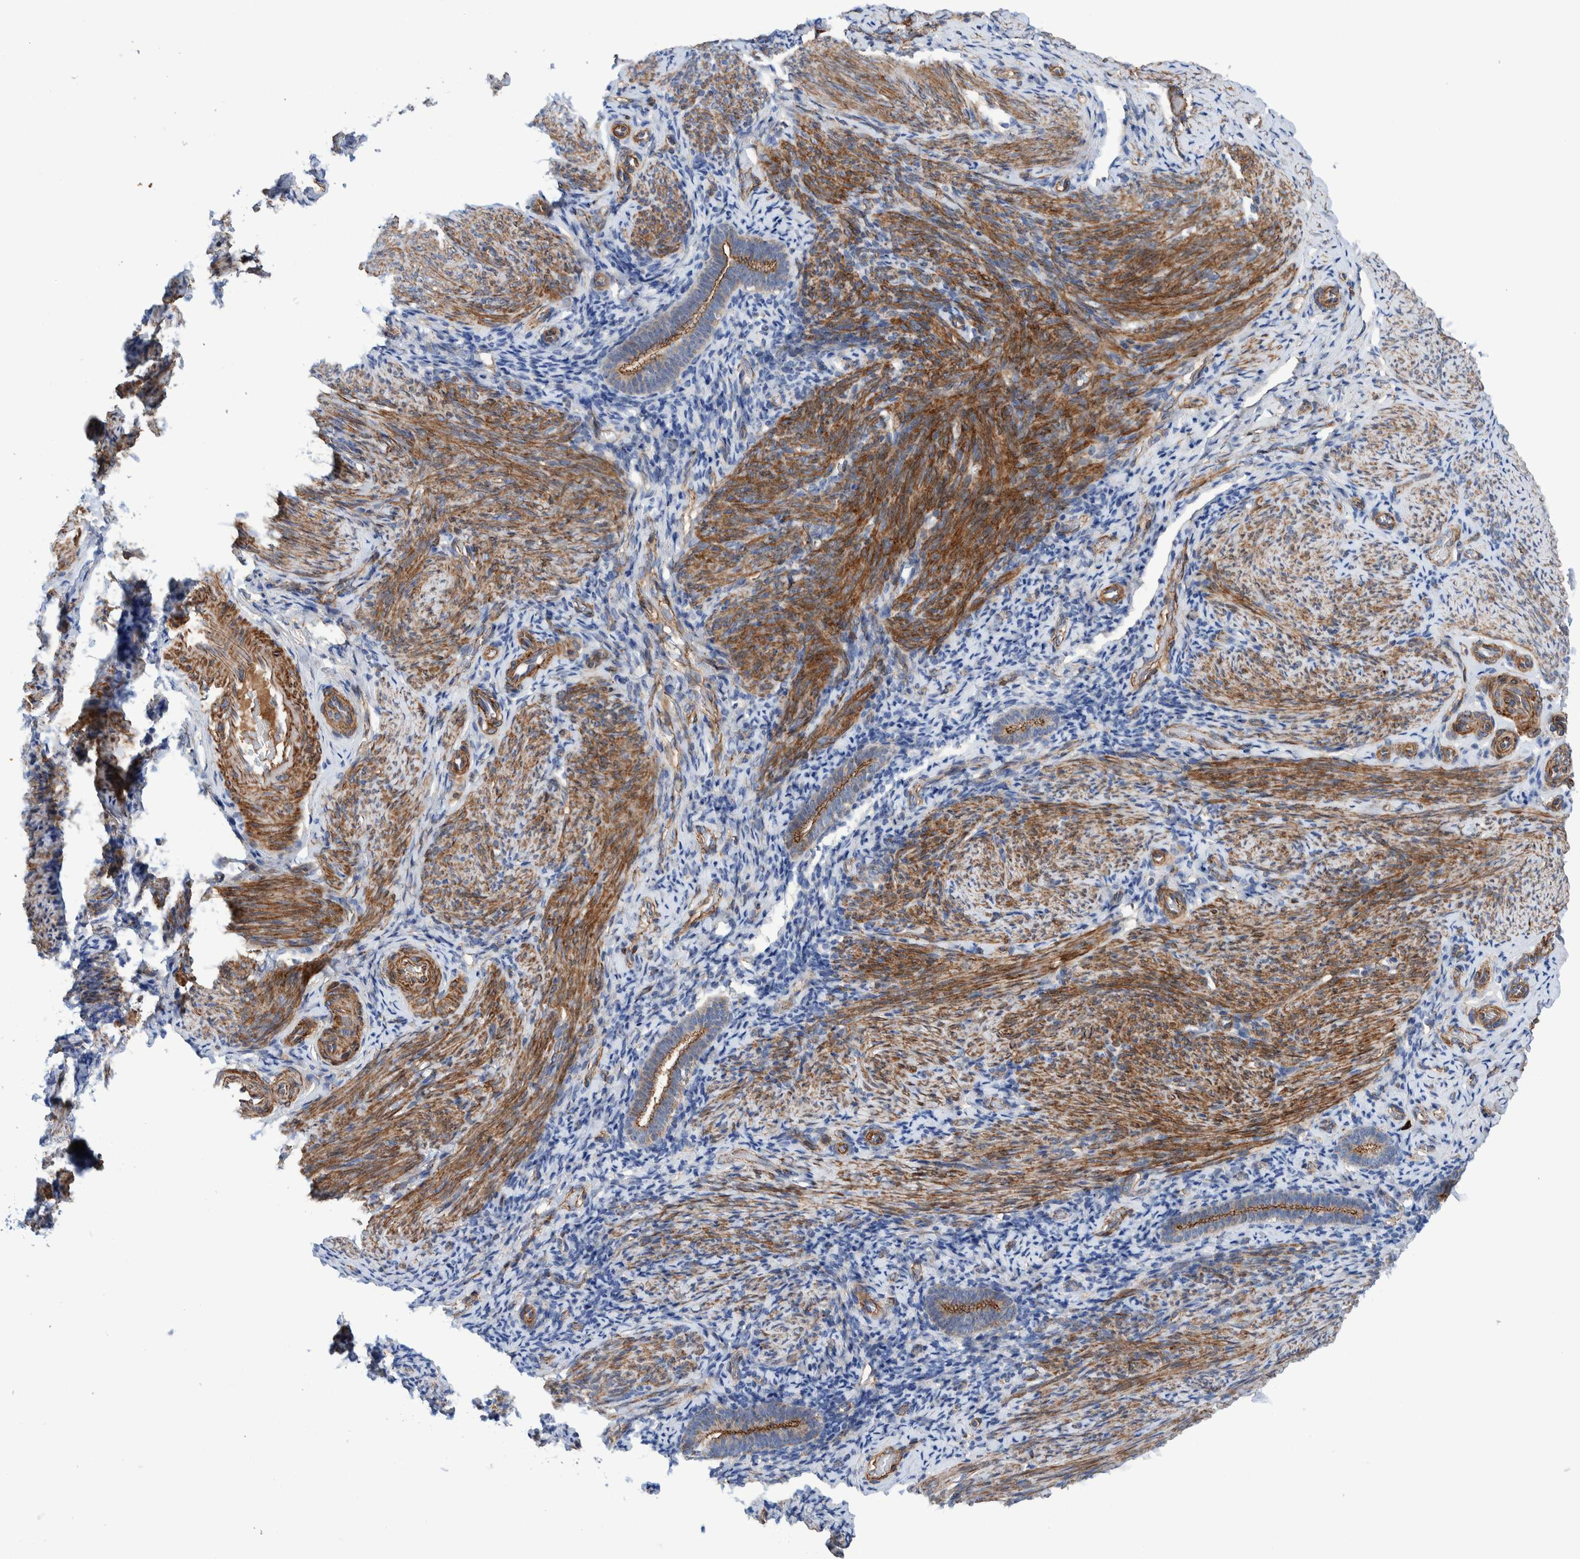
{"staining": {"intensity": "negative", "quantity": "none", "location": "none"}, "tissue": "endometrium", "cell_type": "Cells in endometrial stroma", "image_type": "normal", "snomed": [{"axis": "morphology", "description": "Normal tissue, NOS"}, {"axis": "topography", "description": "Endometrium"}], "caption": "Cells in endometrial stroma show no significant staining in unremarkable endometrium. The staining was performed using DAB (3,3'-diaminobenzidine) to visualize the protein expression in brown, while the nuclei were stained in blue with hematoxylin (Magnification: 20x).", "gene": "ENSG00000262660", "patient": {"sex": "female", "age": 51}}